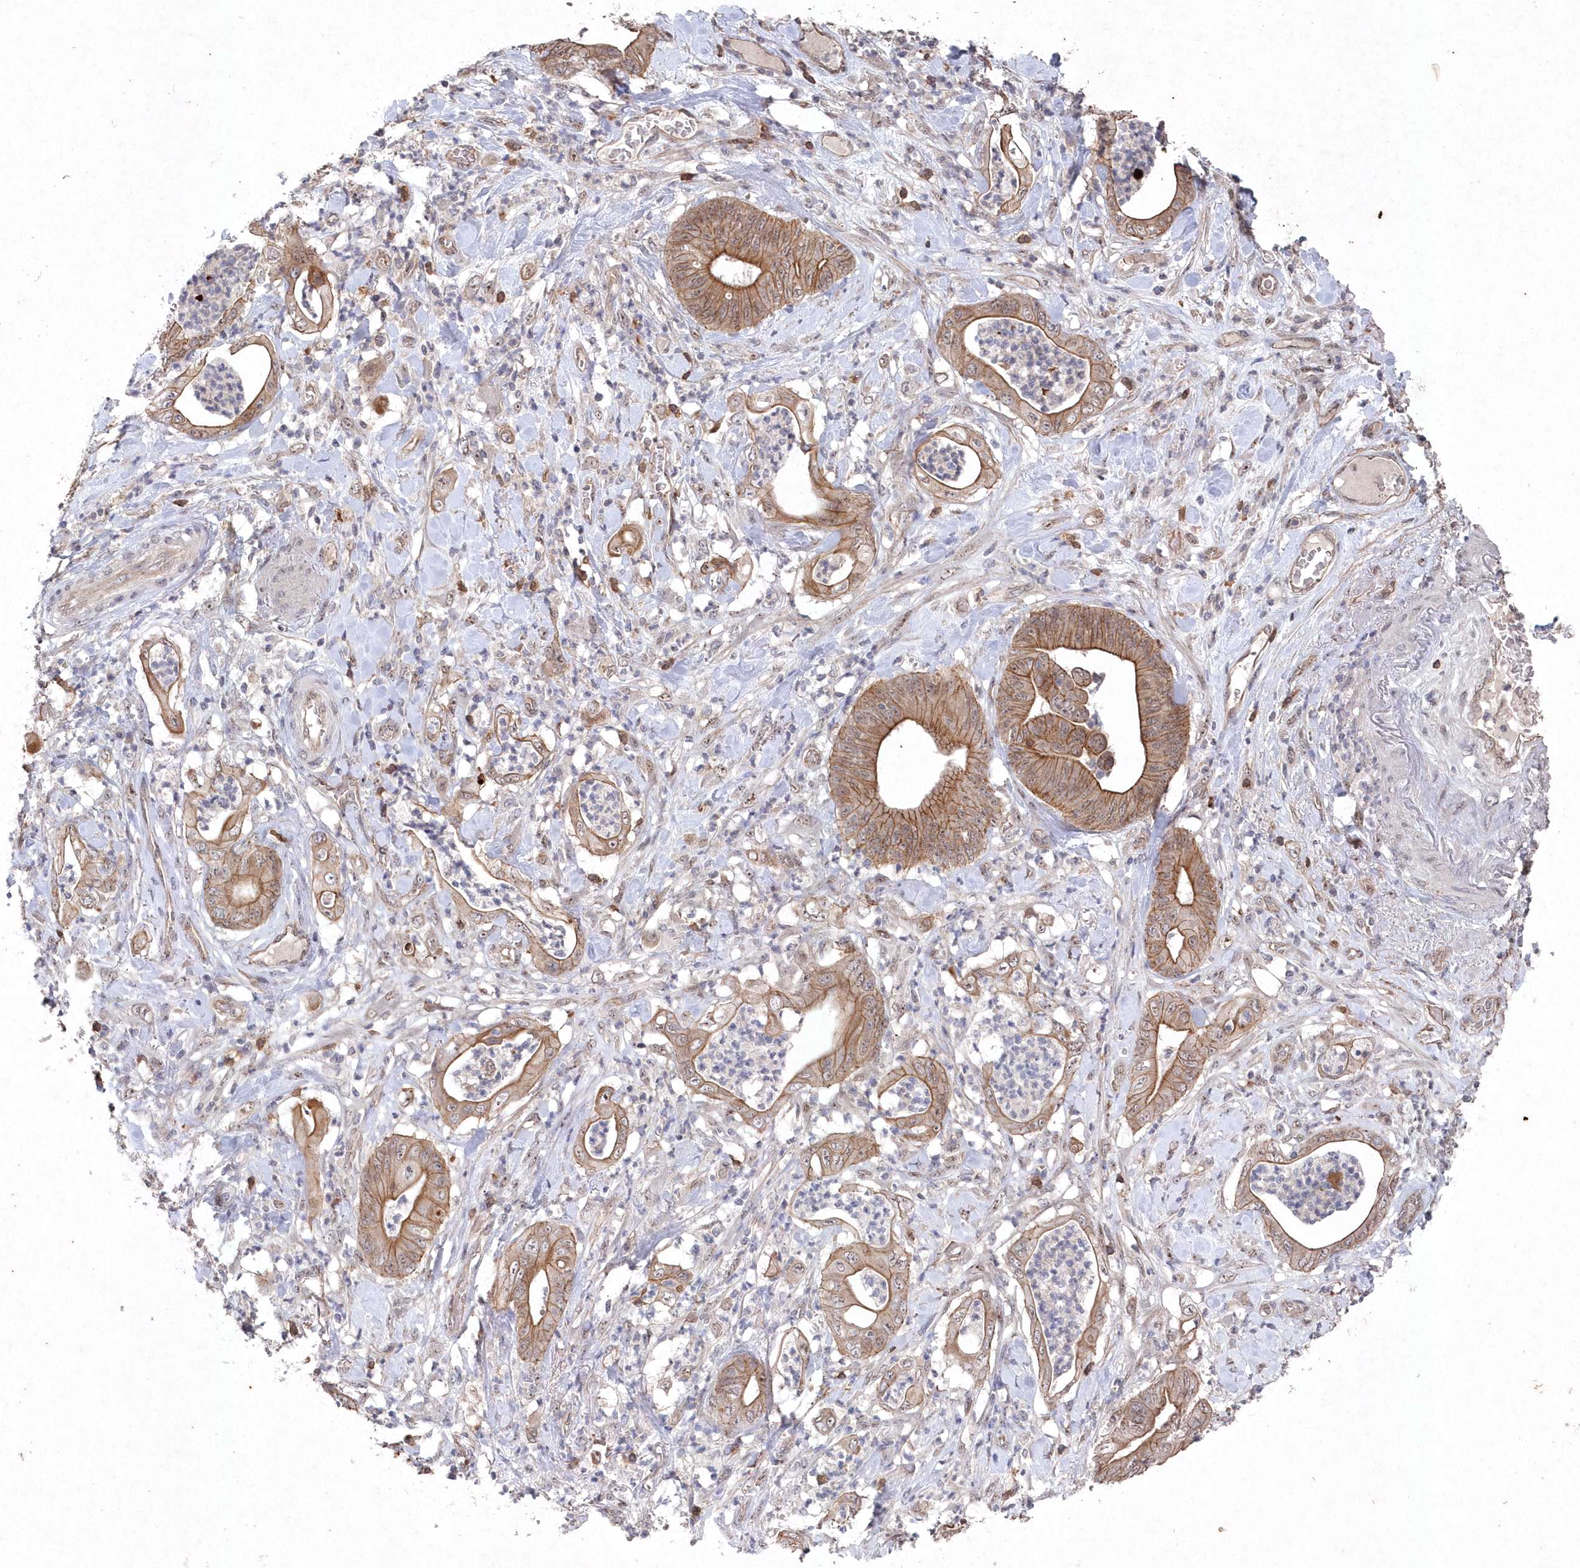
{"staining": {"intensity": "moderate", "quantity": ">75%", "location": "cytoplasmic/membranous"}, "tissue": "stomach cancer", "cell_type": "Tumor cells", "image_type": "cancer", "snomed": [{"axis": "morphology", "description": "Adenocarcinoma, NOS"}, {"axis": "topography", "description": "Stomach"}], "caption": "Moderate cytoplasmic/membranous protein expression is present in about >75% of tumor cells in stomach cancer.", "gene": "VSIG2", "patient": {"sex": "female", "age": 73}}